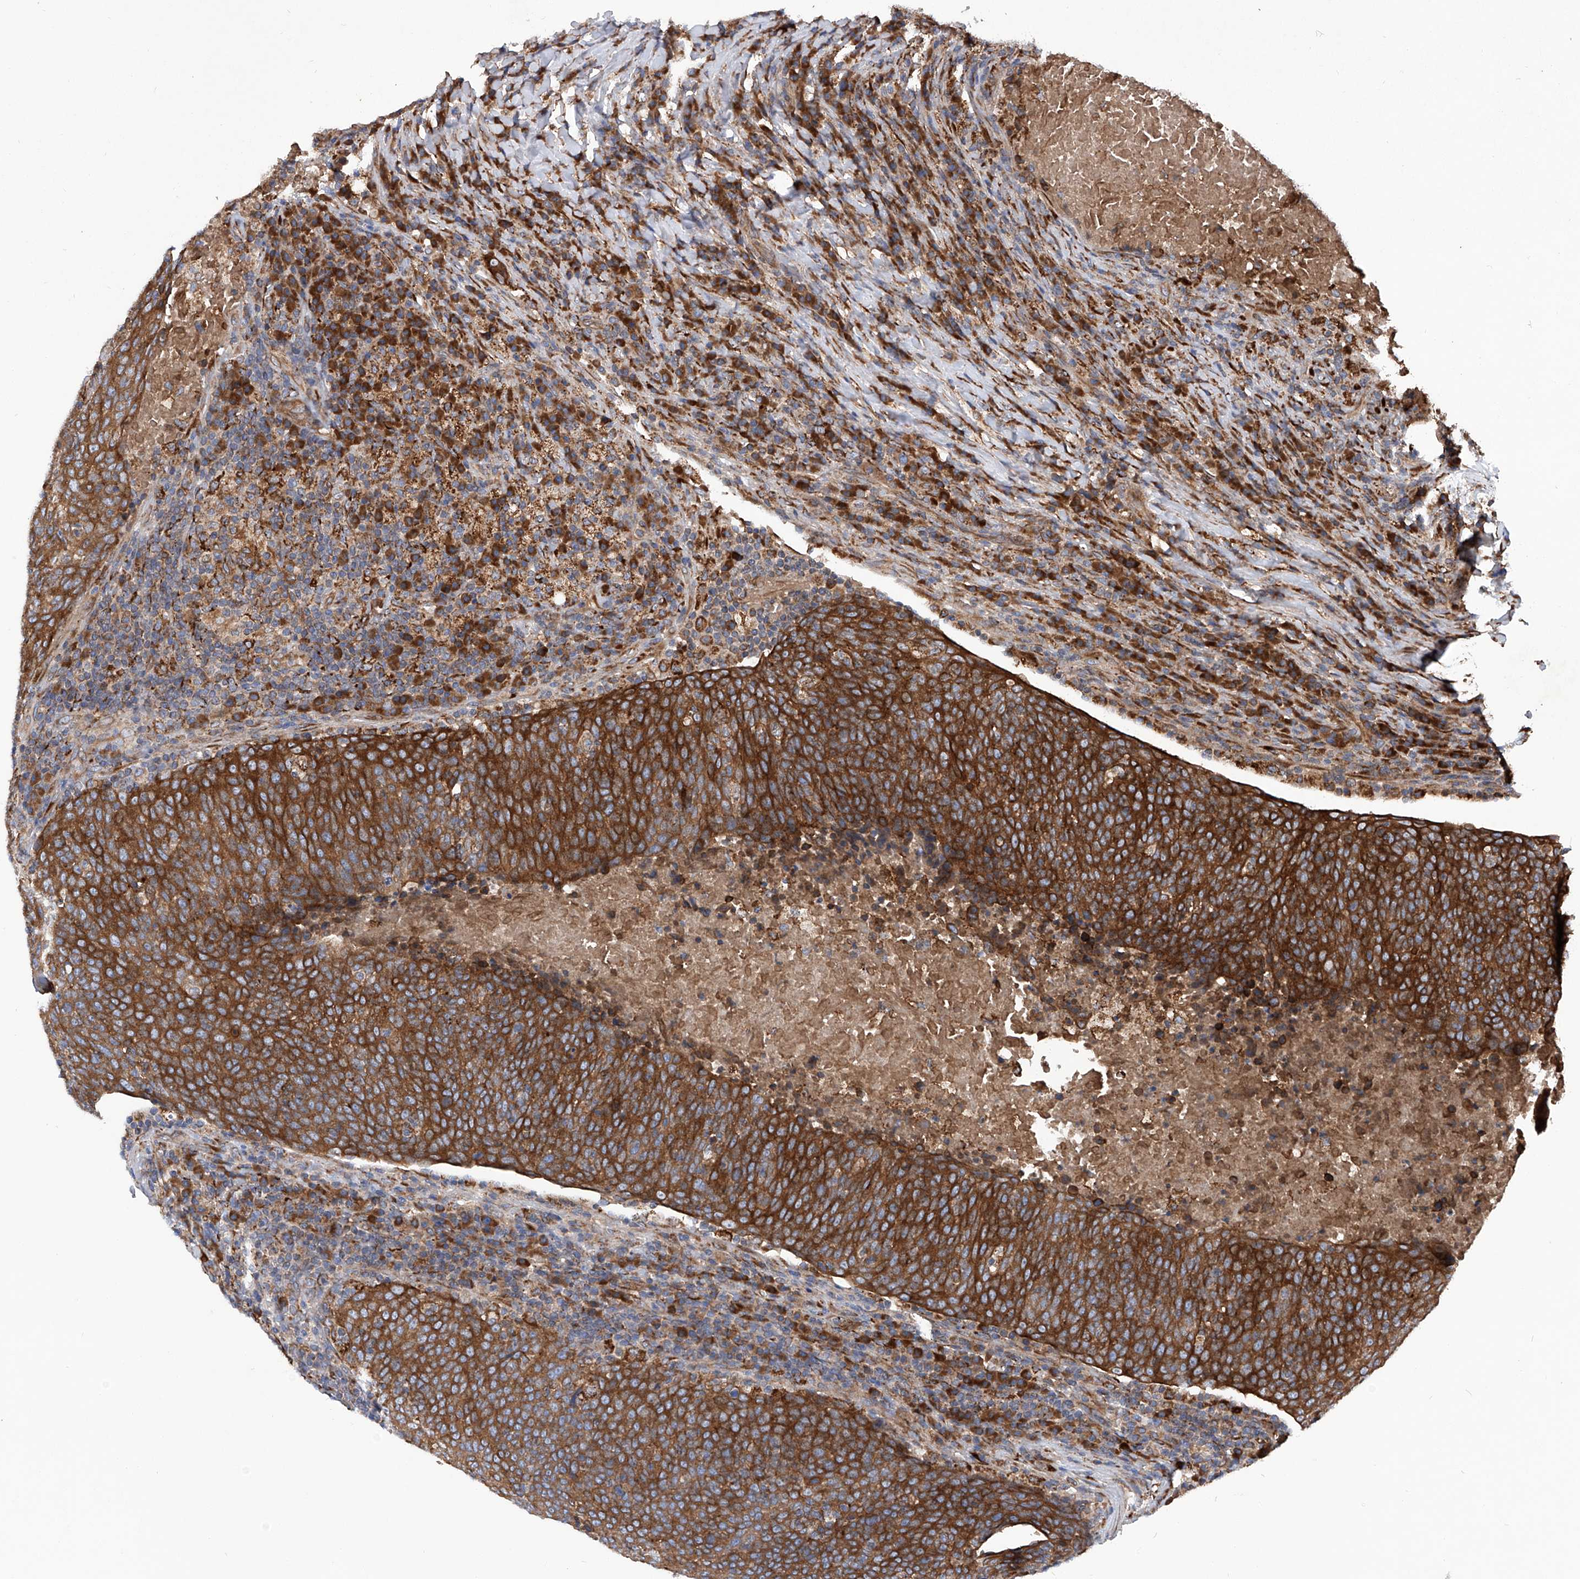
{"staining": {"intensity": "strong", "quantity": ">75%", "location": "cytoplasmic/membranous"}, "tissue": "head and neck cancer", "cell_type": "Tumor cells", "image_type": "cancer", "snomed": [{"axis": "morphology", "description": "Squamous cell carcinoma, NOS"}, {"axis": "morphology", "description": "Squamous cell carcinoma, metastatic, NOS"}, {"axis": "topography", "description": "Lymph node"}, {"axis": "topography", "description": "Head-Neck"}], "caption": "This is a photomicrograph of immunohistochemistry staining of head and neck squamous cell carcinoma, which shows strong staining in the cytoplasmic/membranous of tumor cells.", "gene": "ASCC3", "patient": {"sex": "male", "age": 62}}